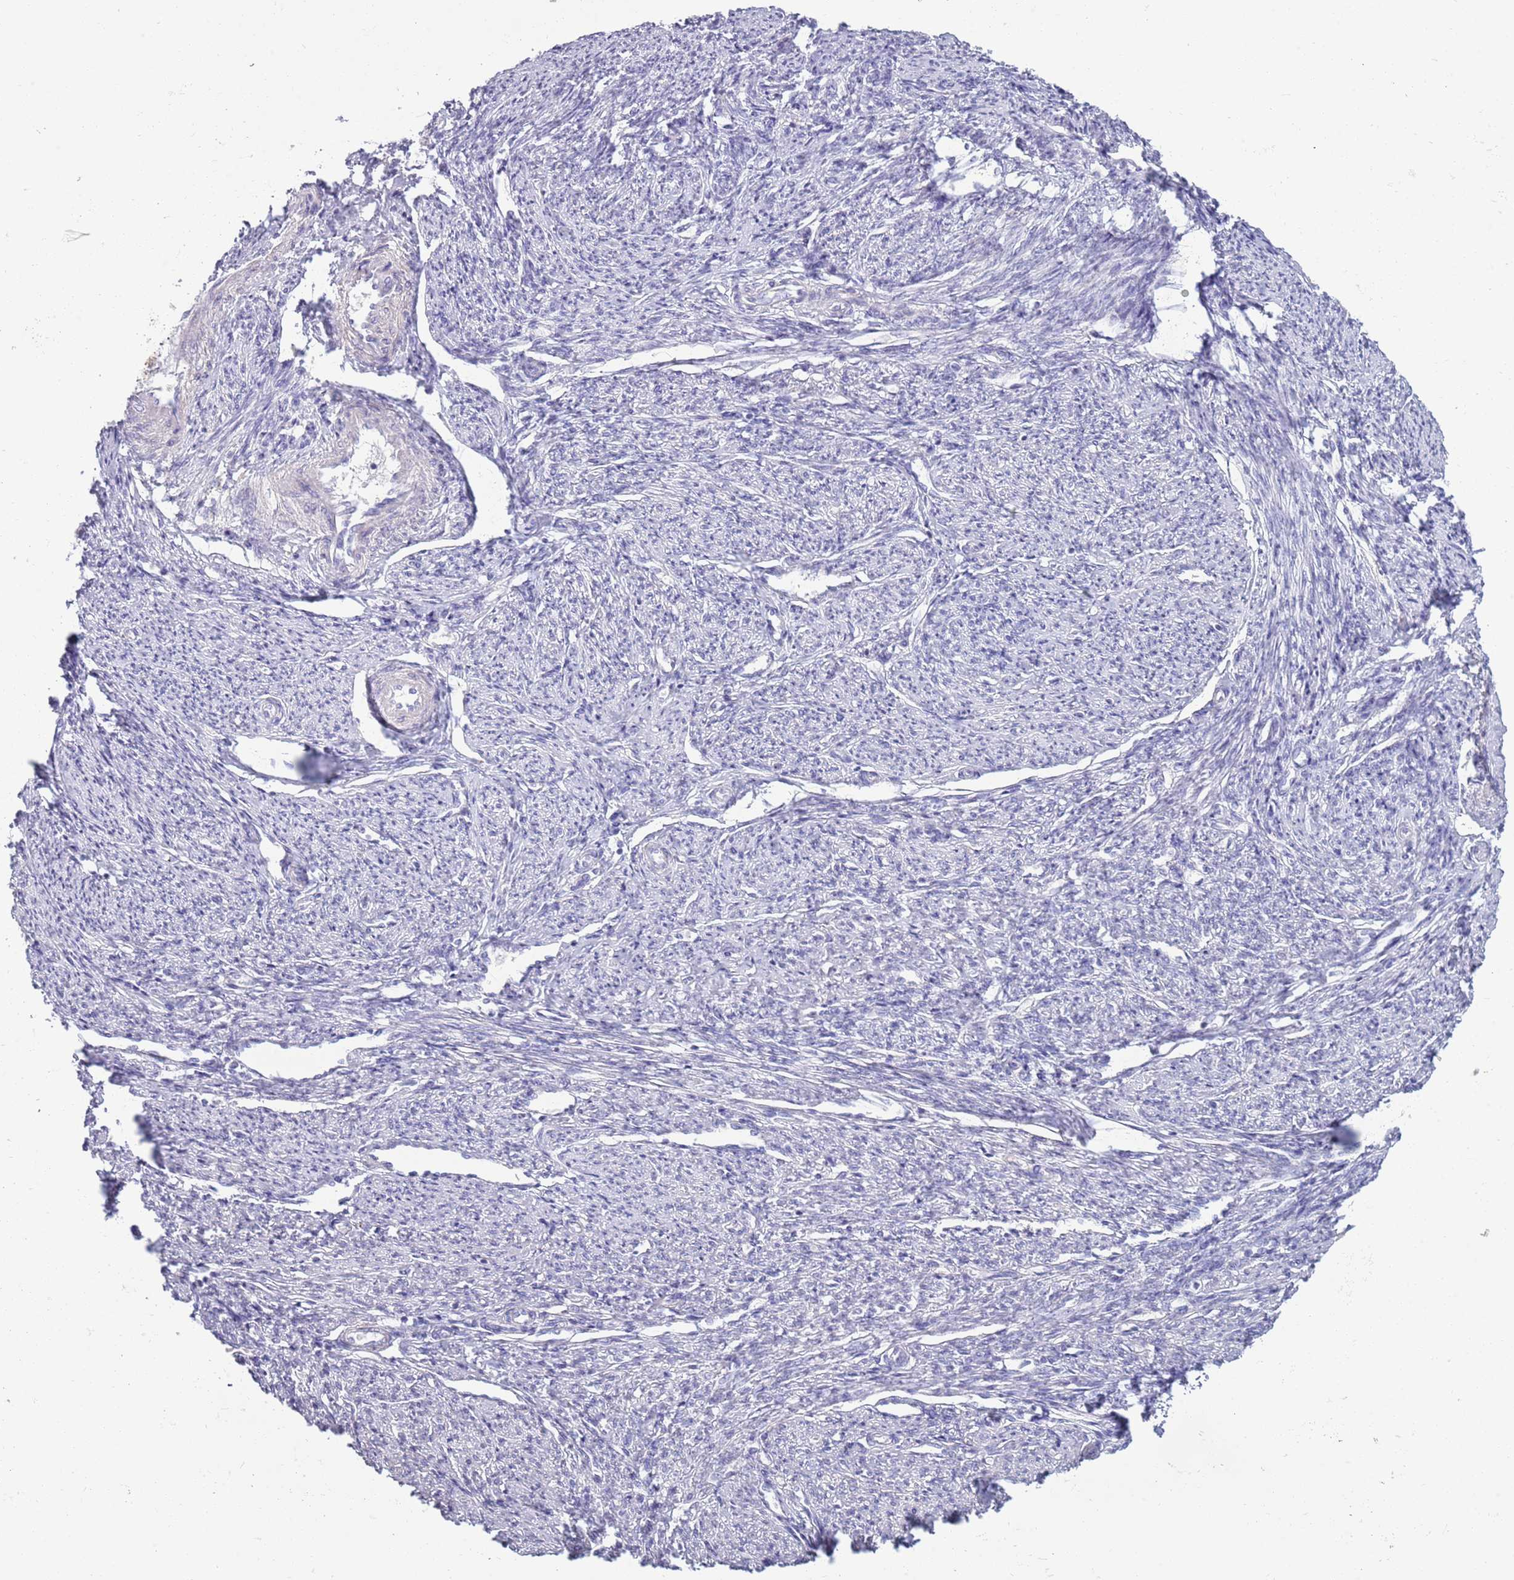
{"staining": {"intensity": "negative", "quantity": "none", "location": "none"}, "tissue": "smooth muscle", "cell_type": "Smooth muscle cells", "image_type": "normal", "snomed": [{"axis": "morphology", "description": "Normal tissue, NOS"}, {"axis": "topography", "description": "Smooth muscle"}, {"axis": "topography", "description": "Uterus"}], "caption": "Human smooth muscle stained for a protein using immunohistochemistry (IHC) shows no staining in smooth muscle cells.", "gene": "ACSBG1", "patient": {"sex": "female", "age": 59}}